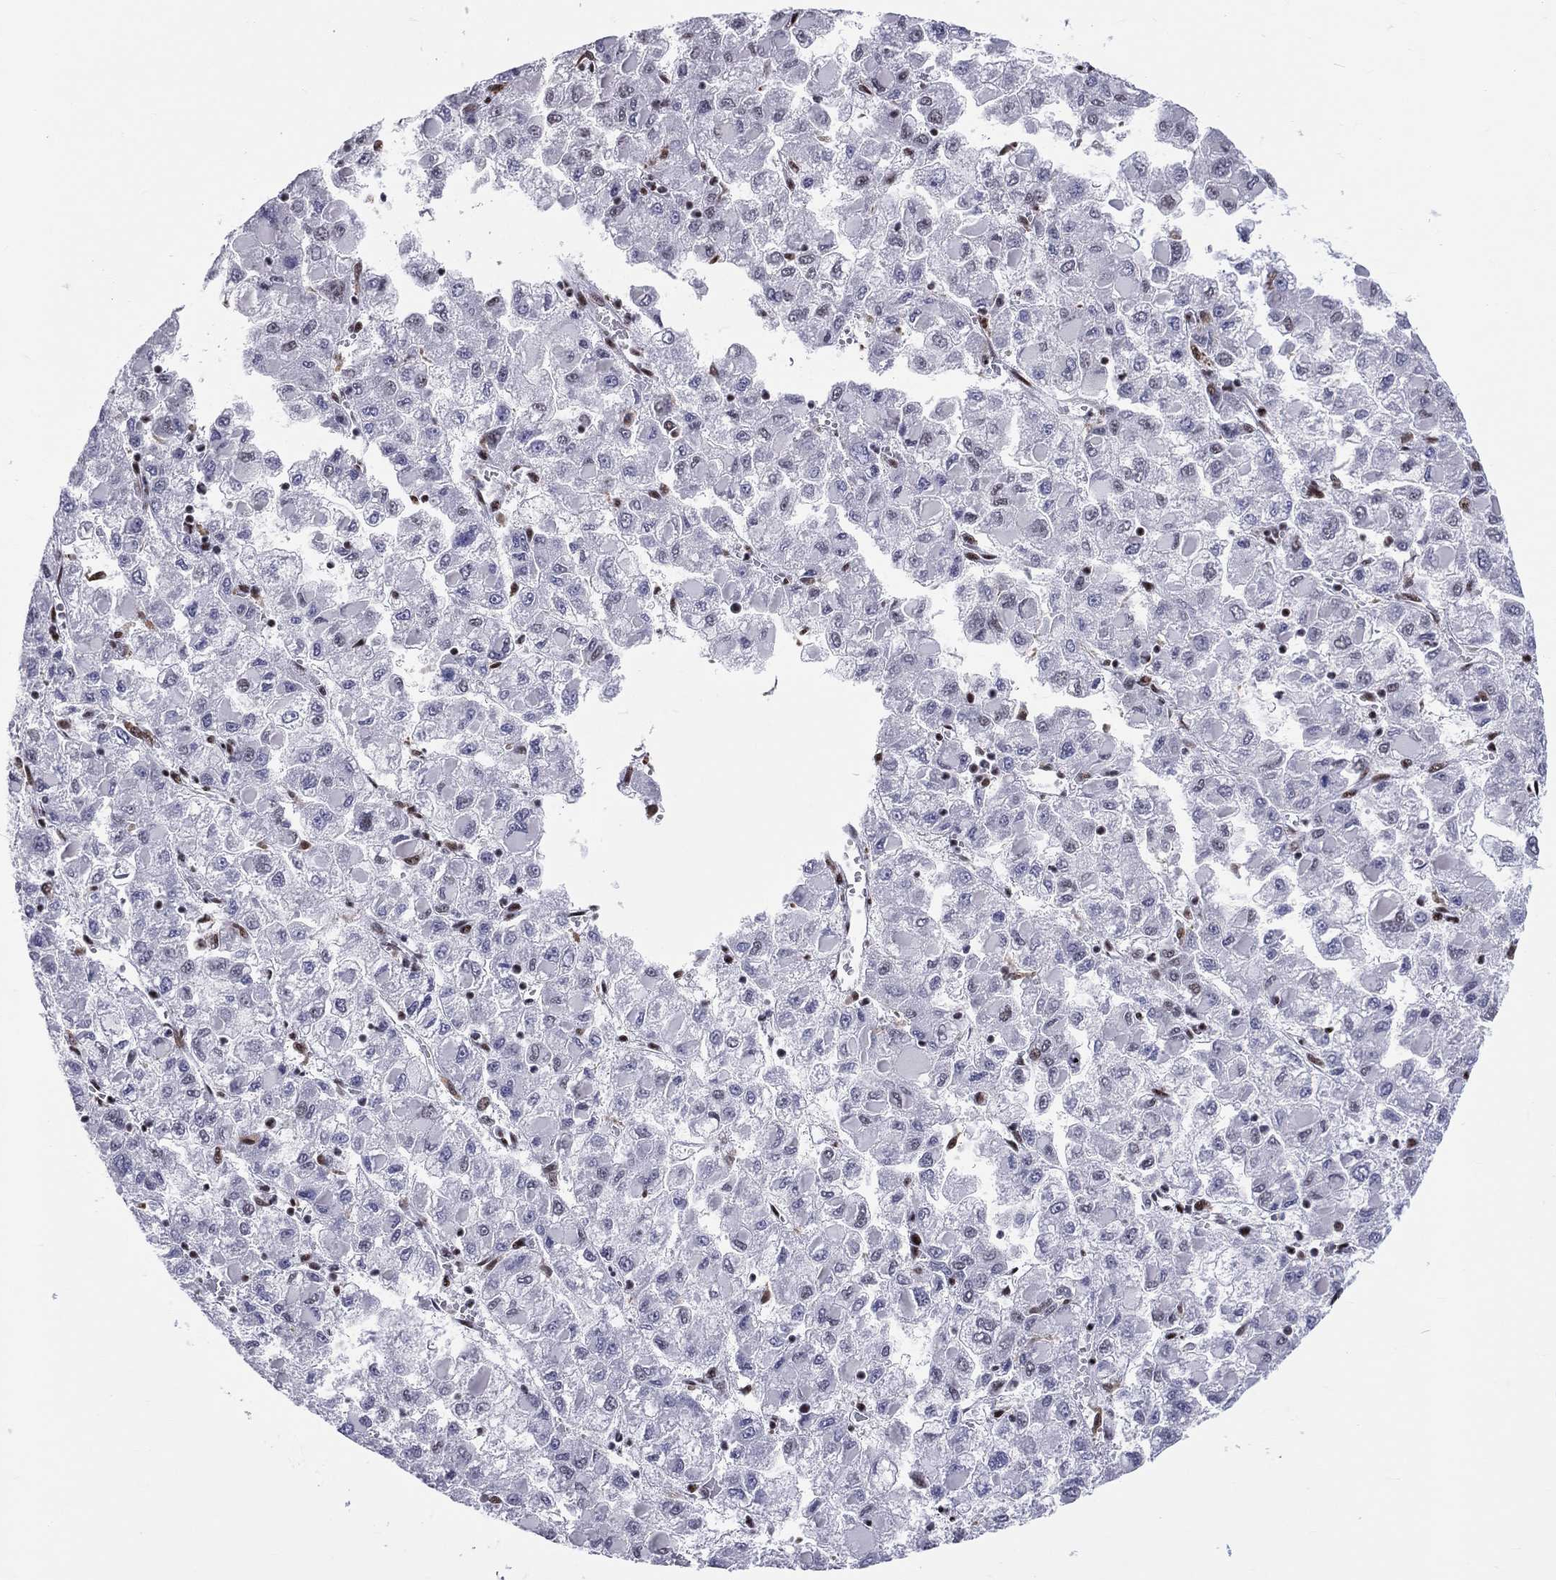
{"staining": {"intensity": "negative", "quantity": "none", "location": "none"}, "tissue": "liver cancer", "cell_type": "Tumor cells", "image_type": "cancer", "snomed": [{"axis": "morphology", "description": "Carcinoma, Hepatocellular, NOS"}, {"axis": "topography", "description": "Liver"}], "caption": "The IHC micrograph has no significant positivity in tumor cells of hepatocellular carcinoma (liver) tissue.", "gene": "ZNF7", "patient": {"sex": "male", "age": 40}}